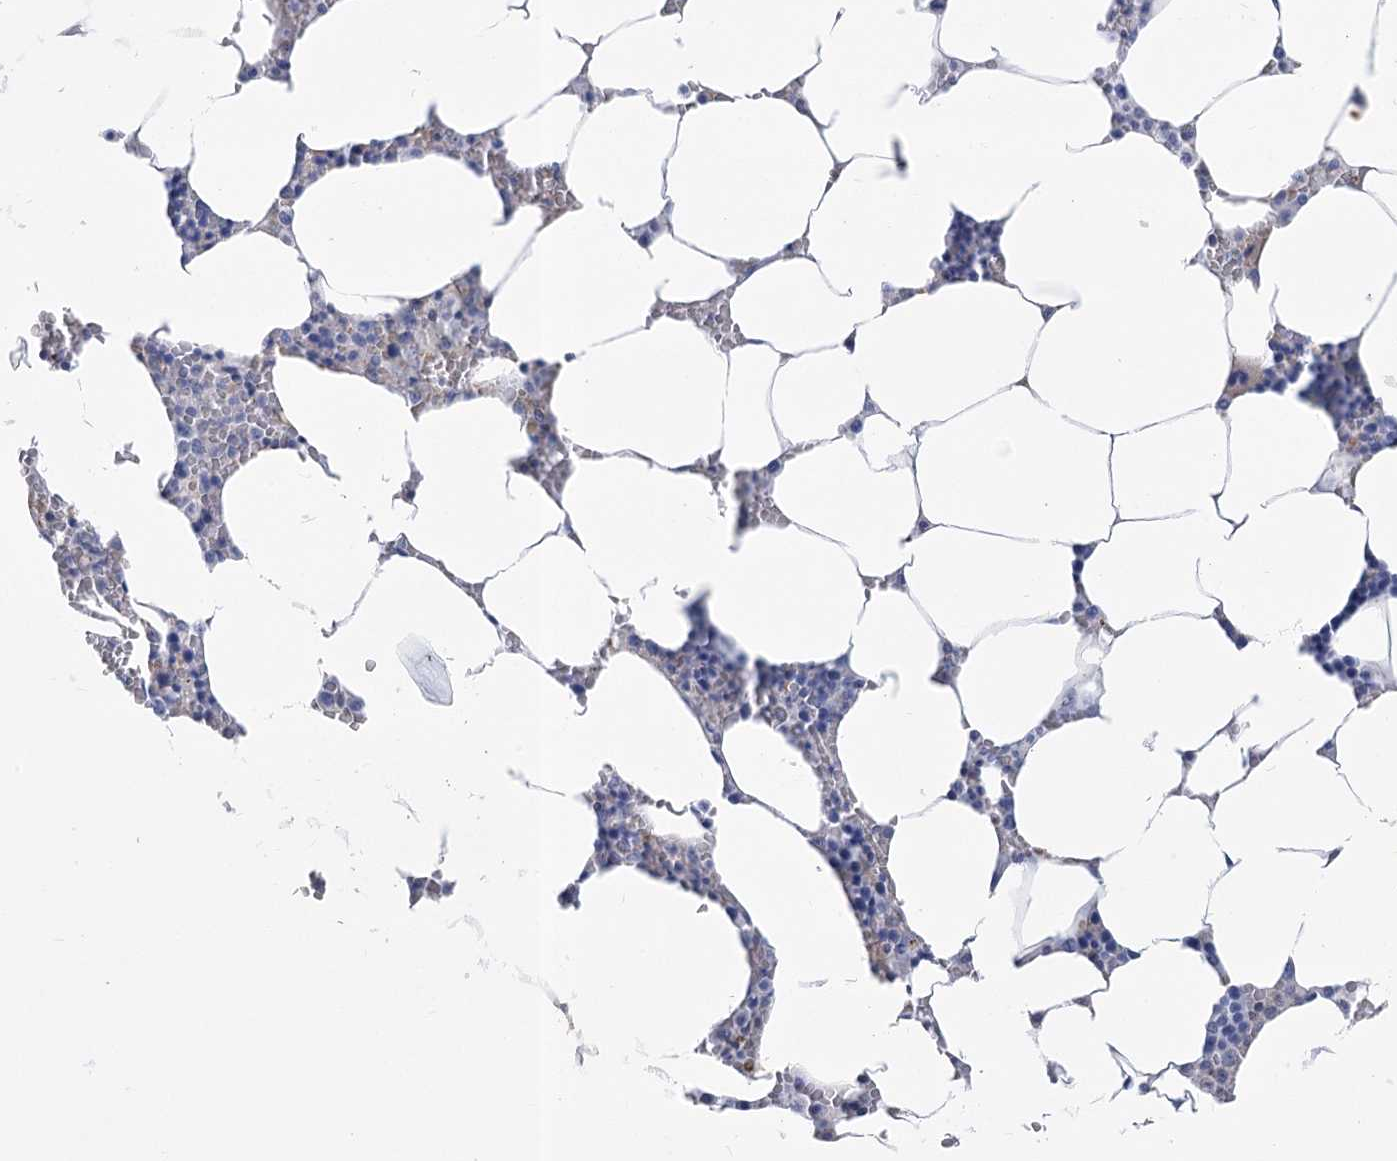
{"staining": {"intensity": "negative", "quantity": "none", "location": "none"}, "tissue": "bone marrow", "cell_type": "Hematopoietic cells", "image_type": "normal", "snomed": [{"axis": "morphology", "description": "Normal tissue, NOS"}, {"axis": "topography", "description": "Bone marrow"}], "caption": "Immunohistochemistry image of unremarkable bone marrow stained for a protein (brown), which displays no positivity in hematopoietic cells.", "gene": "PCDHA1", "patient": {"sex": "male", "age": 70}}